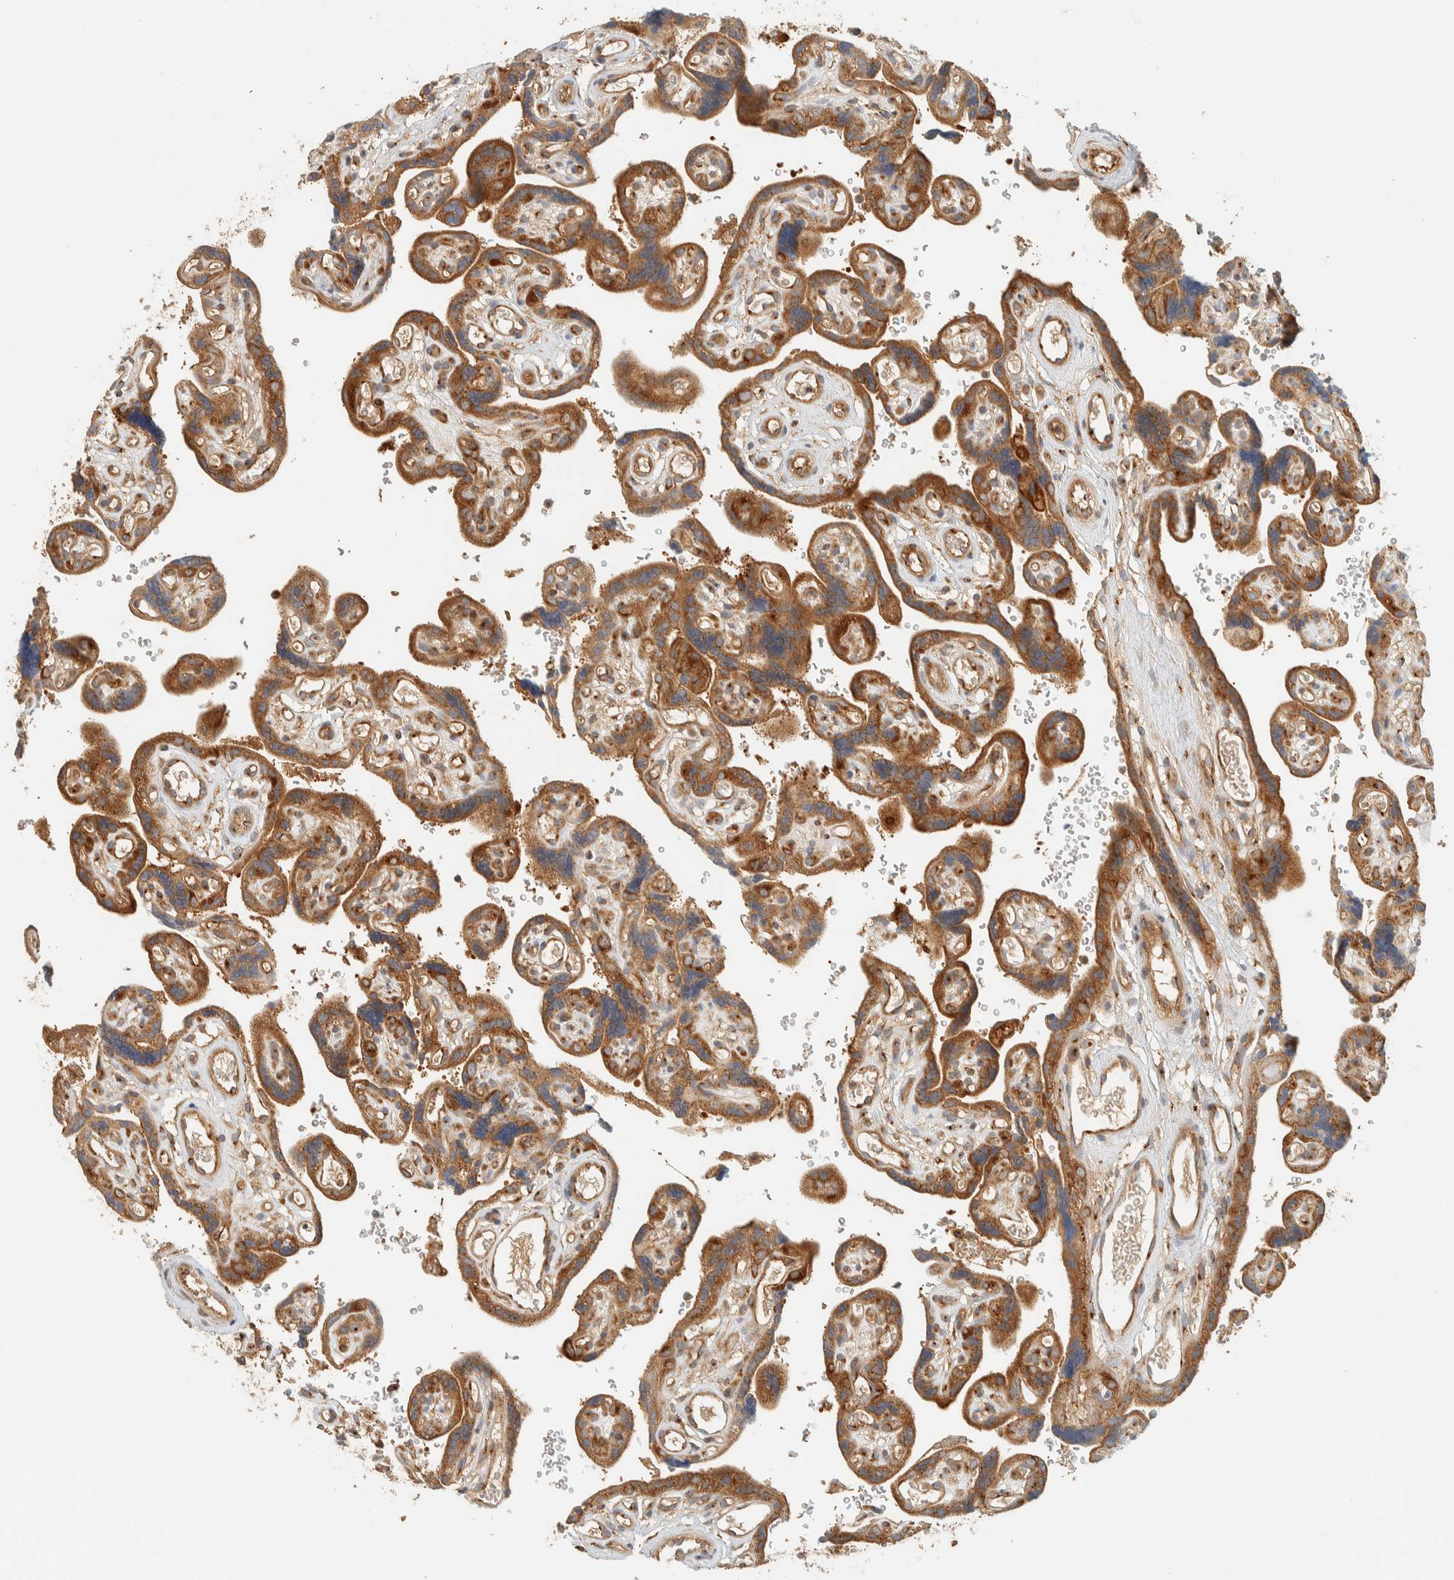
{"staining": {"intensity": "strong", "quantity": ">75%", "location": "cytoplasmic/membranous"}, "tissue": "placenta", "cell_type": "Decidual cells", "image_type": "normal", "snomed": [{"axis": "morphology", "description": "Normal tissue, NOS"}, {"axis": "topography", "description": "Placenta"}], "caption": "IHC photomicrograph of normal placenta stained for a protein (brown), which shows high levels of strong cytoplasmic/membranous staining in about >75% of decidual cells.", "gene": "ARFGEF1", "patient": {"sex": "female", "age": 30}}